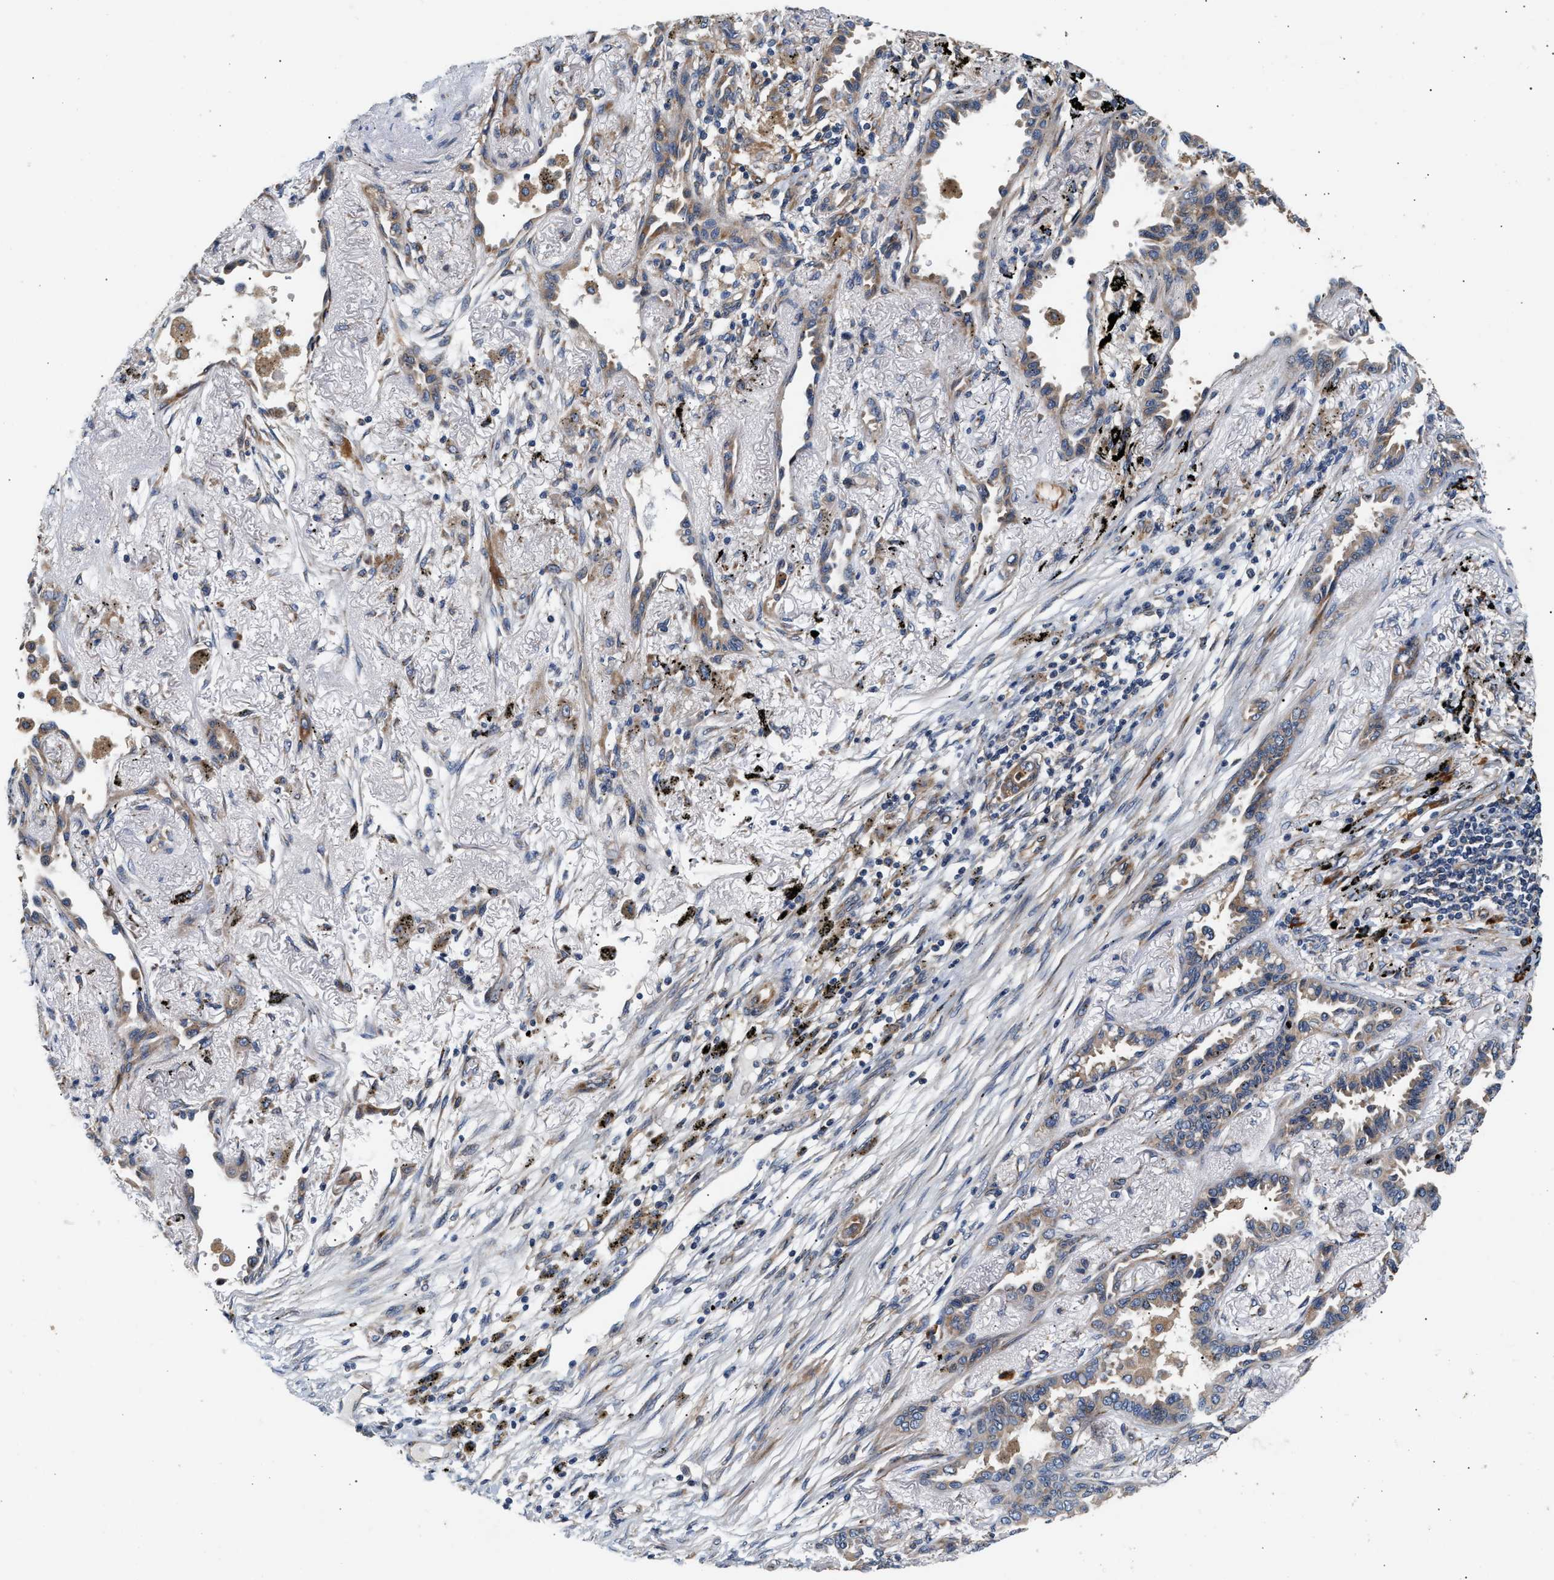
{"staining": {"intensity": "weak", "quantity": "<25%", "location": "cytoplasmic/membranous"}, "tissue": "lung cancer", "cell_type": "Tumor cells", "image_type": "cancer", "snomed": [{"axis": "morphology", "description": "Adenocarcinoma, NOS"}, {"axis": "topography", "description": "Lung"}], "caption": "This histopathology image is of lung adenocarcinoma stained with immunohistochemistry to label a protein in brown with the nuclei are counter-stained blue. There is no positivity in tumor cells. (DAB immunohistochemistry (IHC), high magnification).", "gene": "IFT74", "patient": {"sex": "male", "age": 59}}